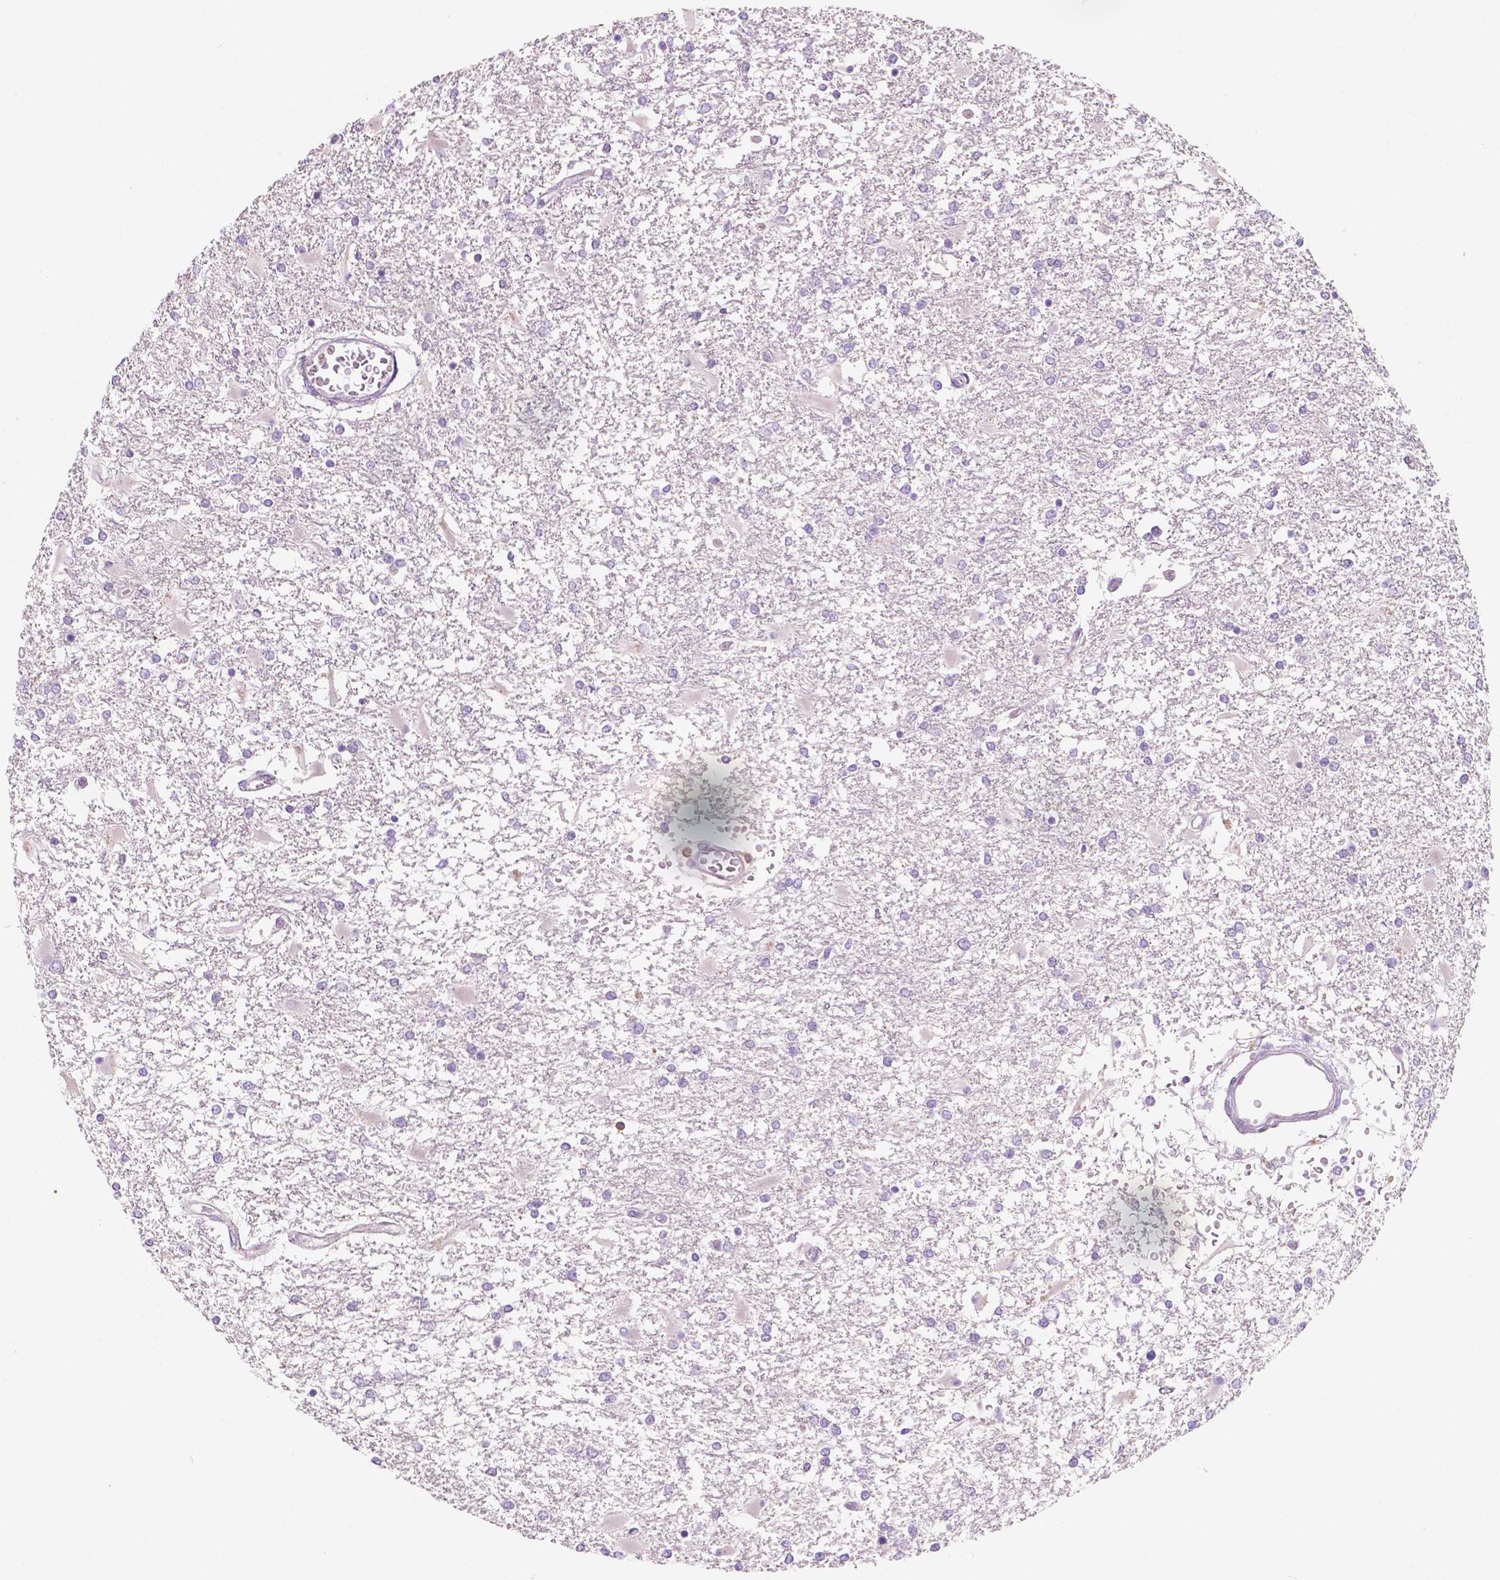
{"staining": {"intensity": "negative", "quantity": "none", "location": "none"}, "tissue": "glioma", "cell_type": "Tumor cells", "image_type": "cancer", "snomed": [{"axis": "morphology", "description": "Glioma, malignant, High grade"}, {"axis": "topography", "description": "Cerebral cortex"}], "caption": "A micrograph of malignant high-grade glioma stained for a protein displays no brown staining in tumor cells. (DAB IHC visualized using brightfield microscopy, high magnification).", "gene": "SEMA4A", "patient": {"sex": "male", "age": 79}}